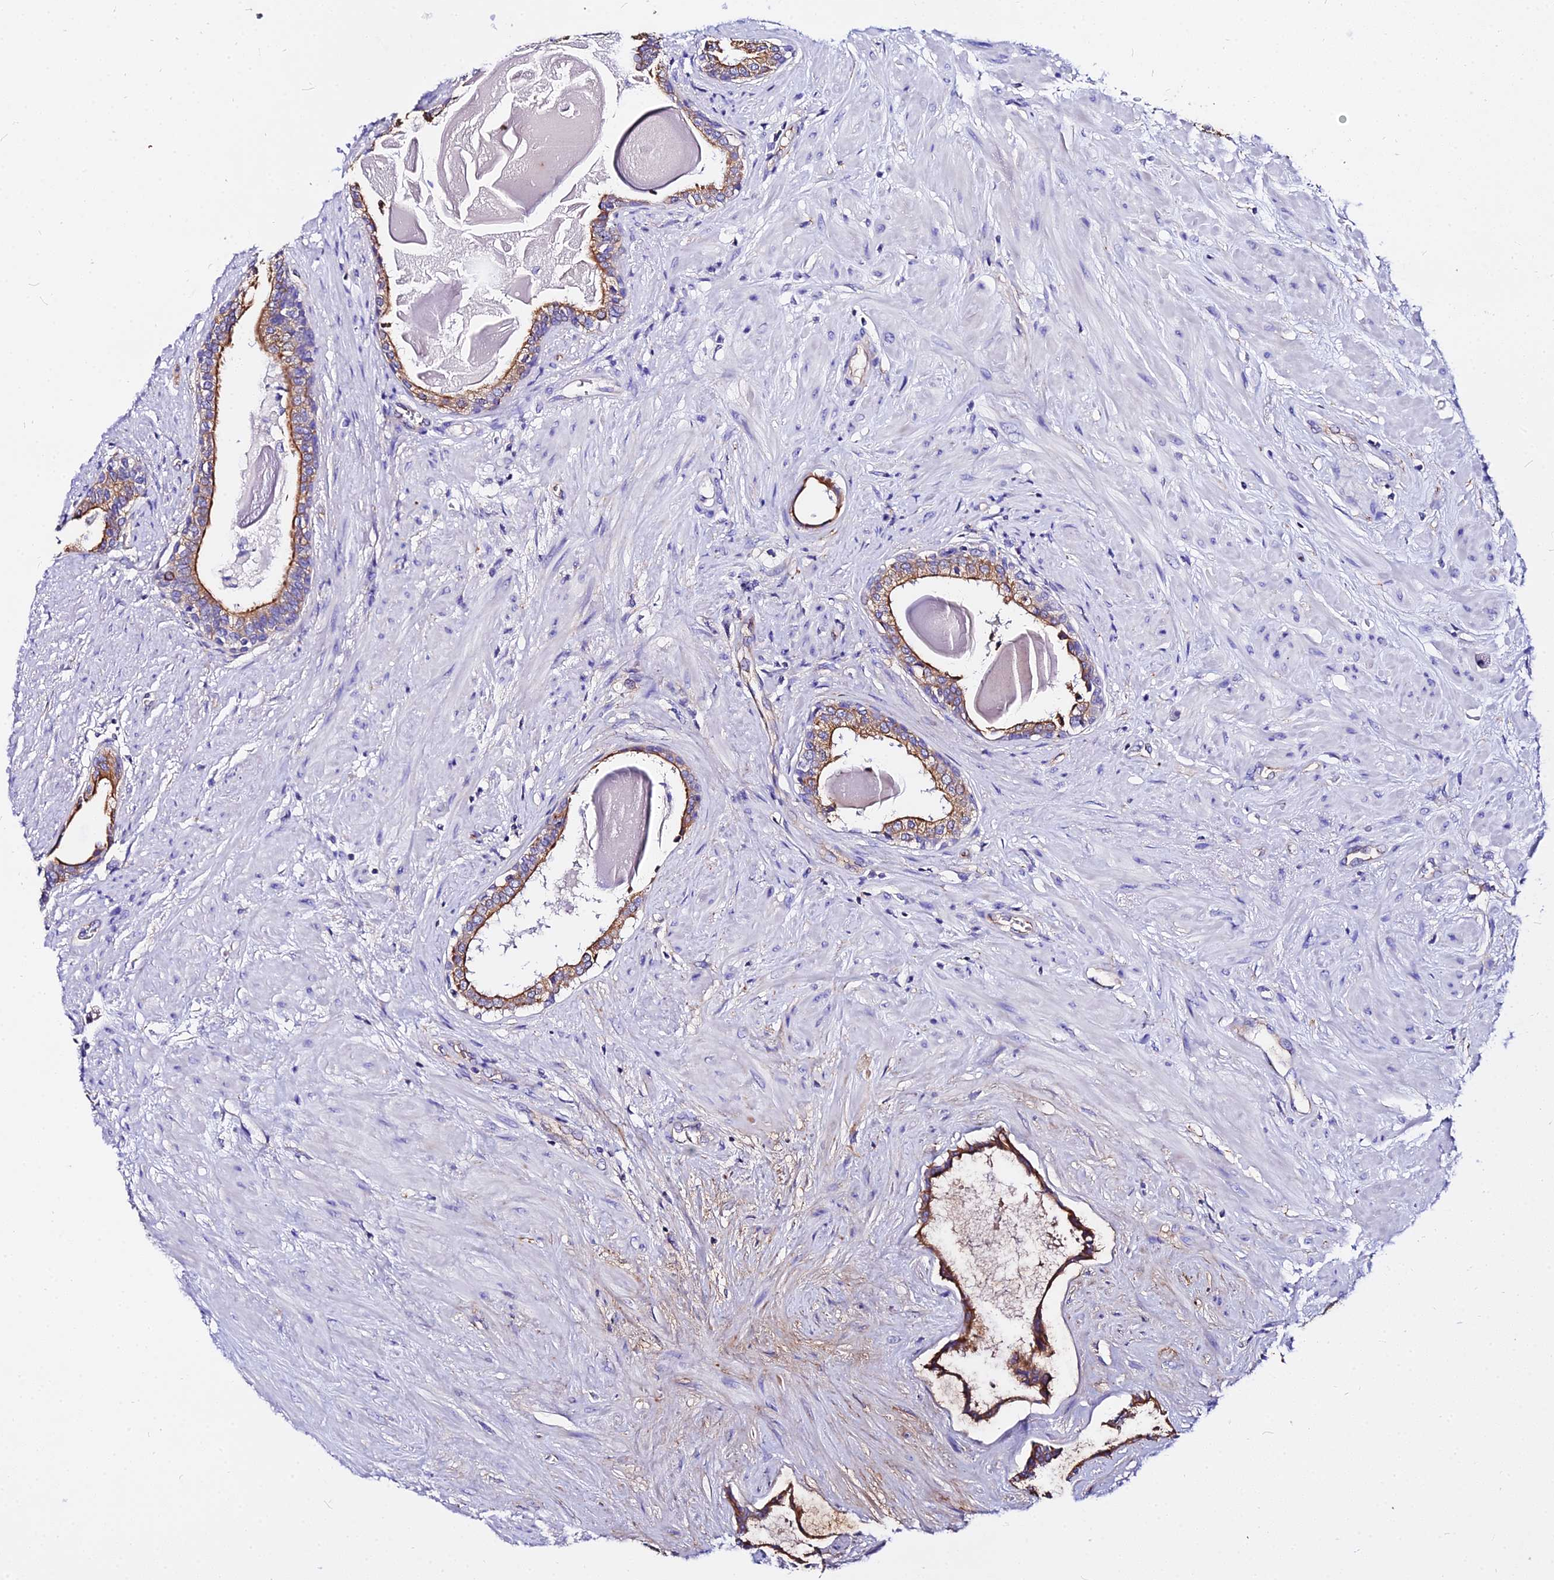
{"staining": {"intensity": "moderate", "quantity": ">75%", "location": "cytoplasmic/membranous"}, "tissue": "prostate", "cell_type": "Glandular cells", "image_type": "normal", "snomed": [{"axis": "morphology", "description": "Normal tissue, NOS"}, {"axis": "topography", "description": "Prostate"}], "caption": "Immunohistochemical staining of benign prostate exhibits moderate cytoplasmic/membranous protein expression in approximately >75% of glandular cells. The protein of interest is shown in brown color, while the nuclei are stained blue.", "gene": "DAW1", "patient": {"sex": "male", "age": 57}}